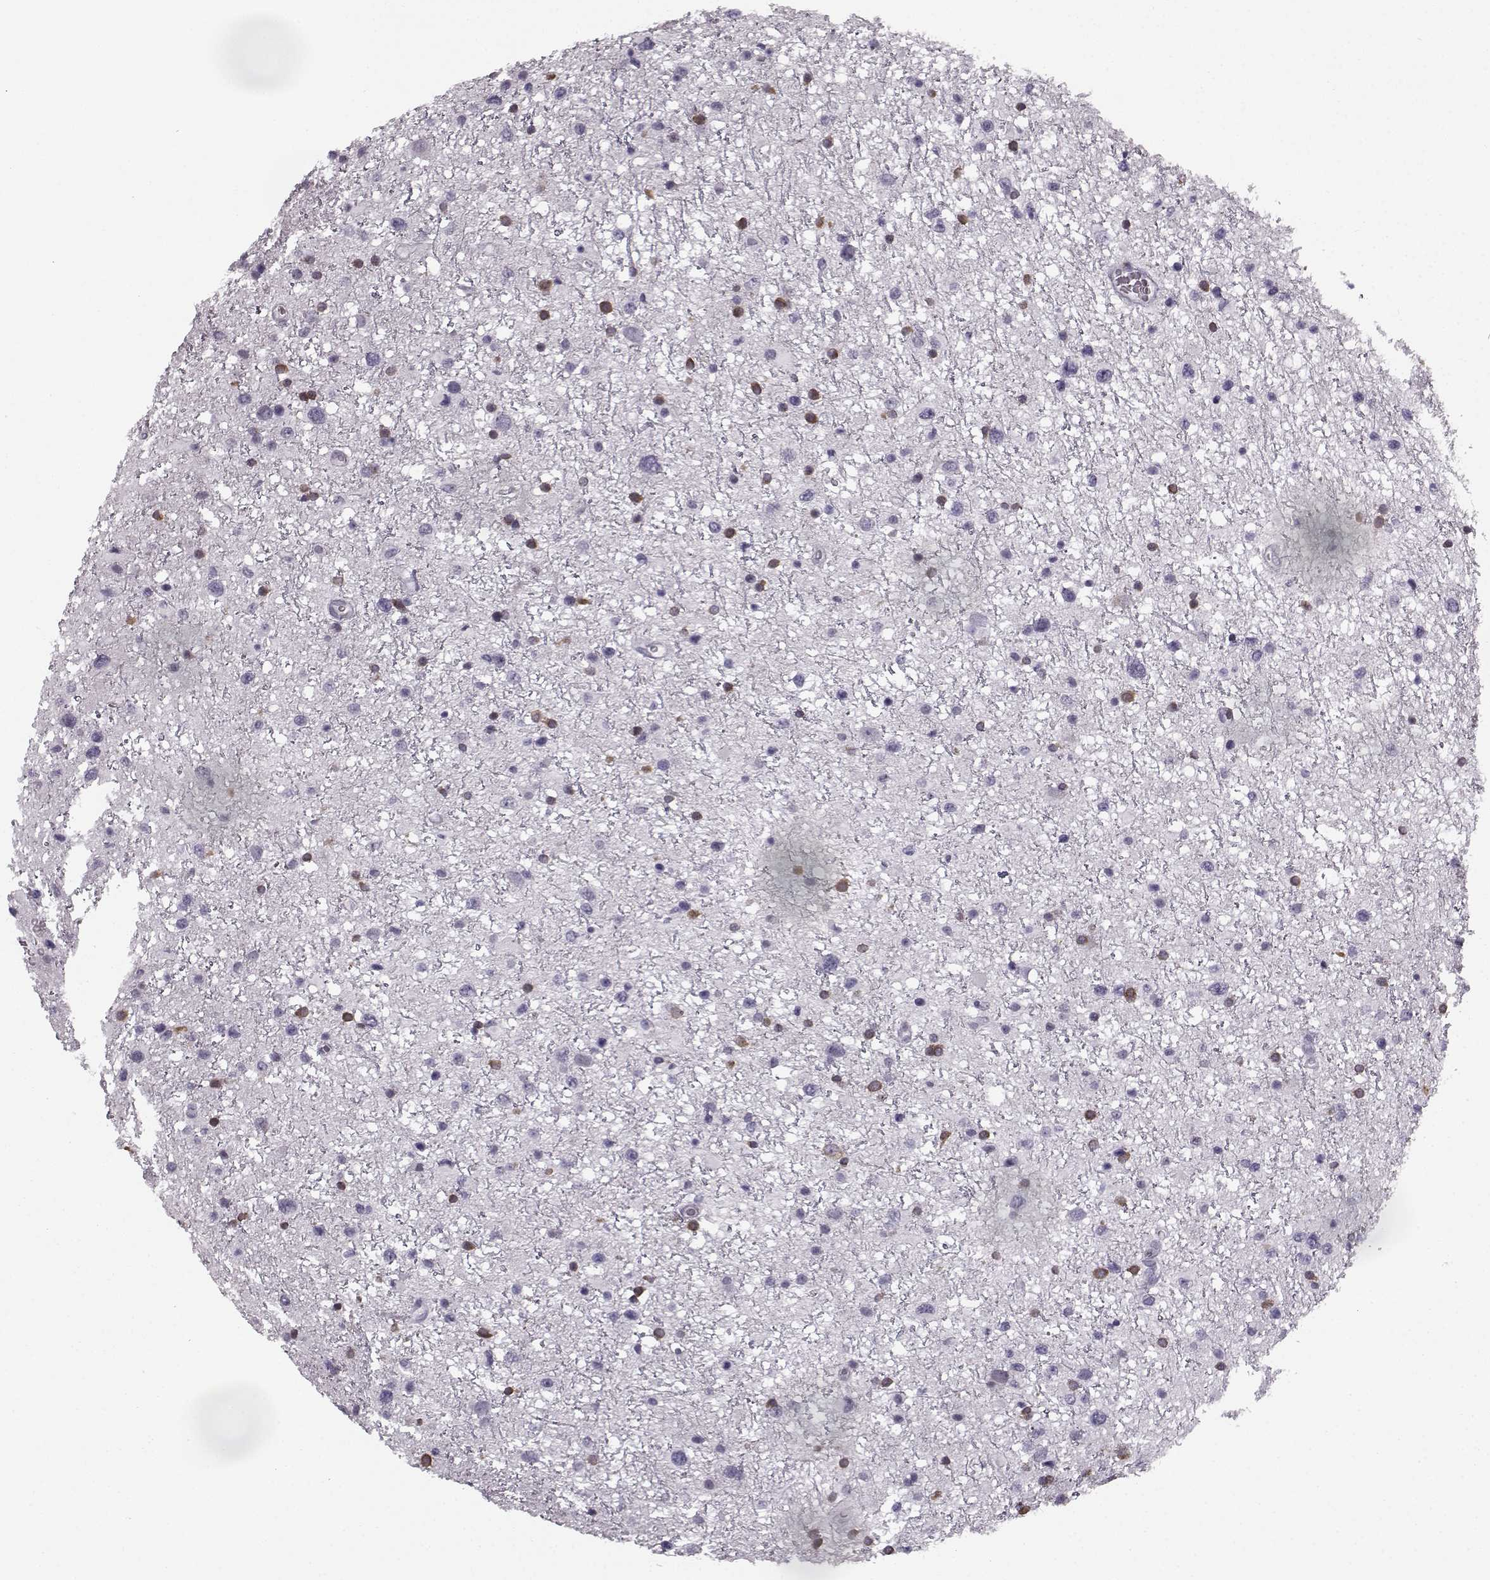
{"staining": {"intensity": "negative", "quantity": "none", "location": "none"}, "tissue": "glioma", "cell_type": "Tumor cells", "image_type": "cancer", "snomed": [{"axis": "morphology", "description": "Glioma, malignant, Low grade"}, {"axis": "topography", "description": "Brain"}], "caption": "Malignant low-grade glioma was stained to show a protein in brown. There is no significant positivity in tumor cells. (IHC, brightfield microscopy, high magnification).", "gene": "SEMG2", "patient": {"sex": "female", "age": 32}}